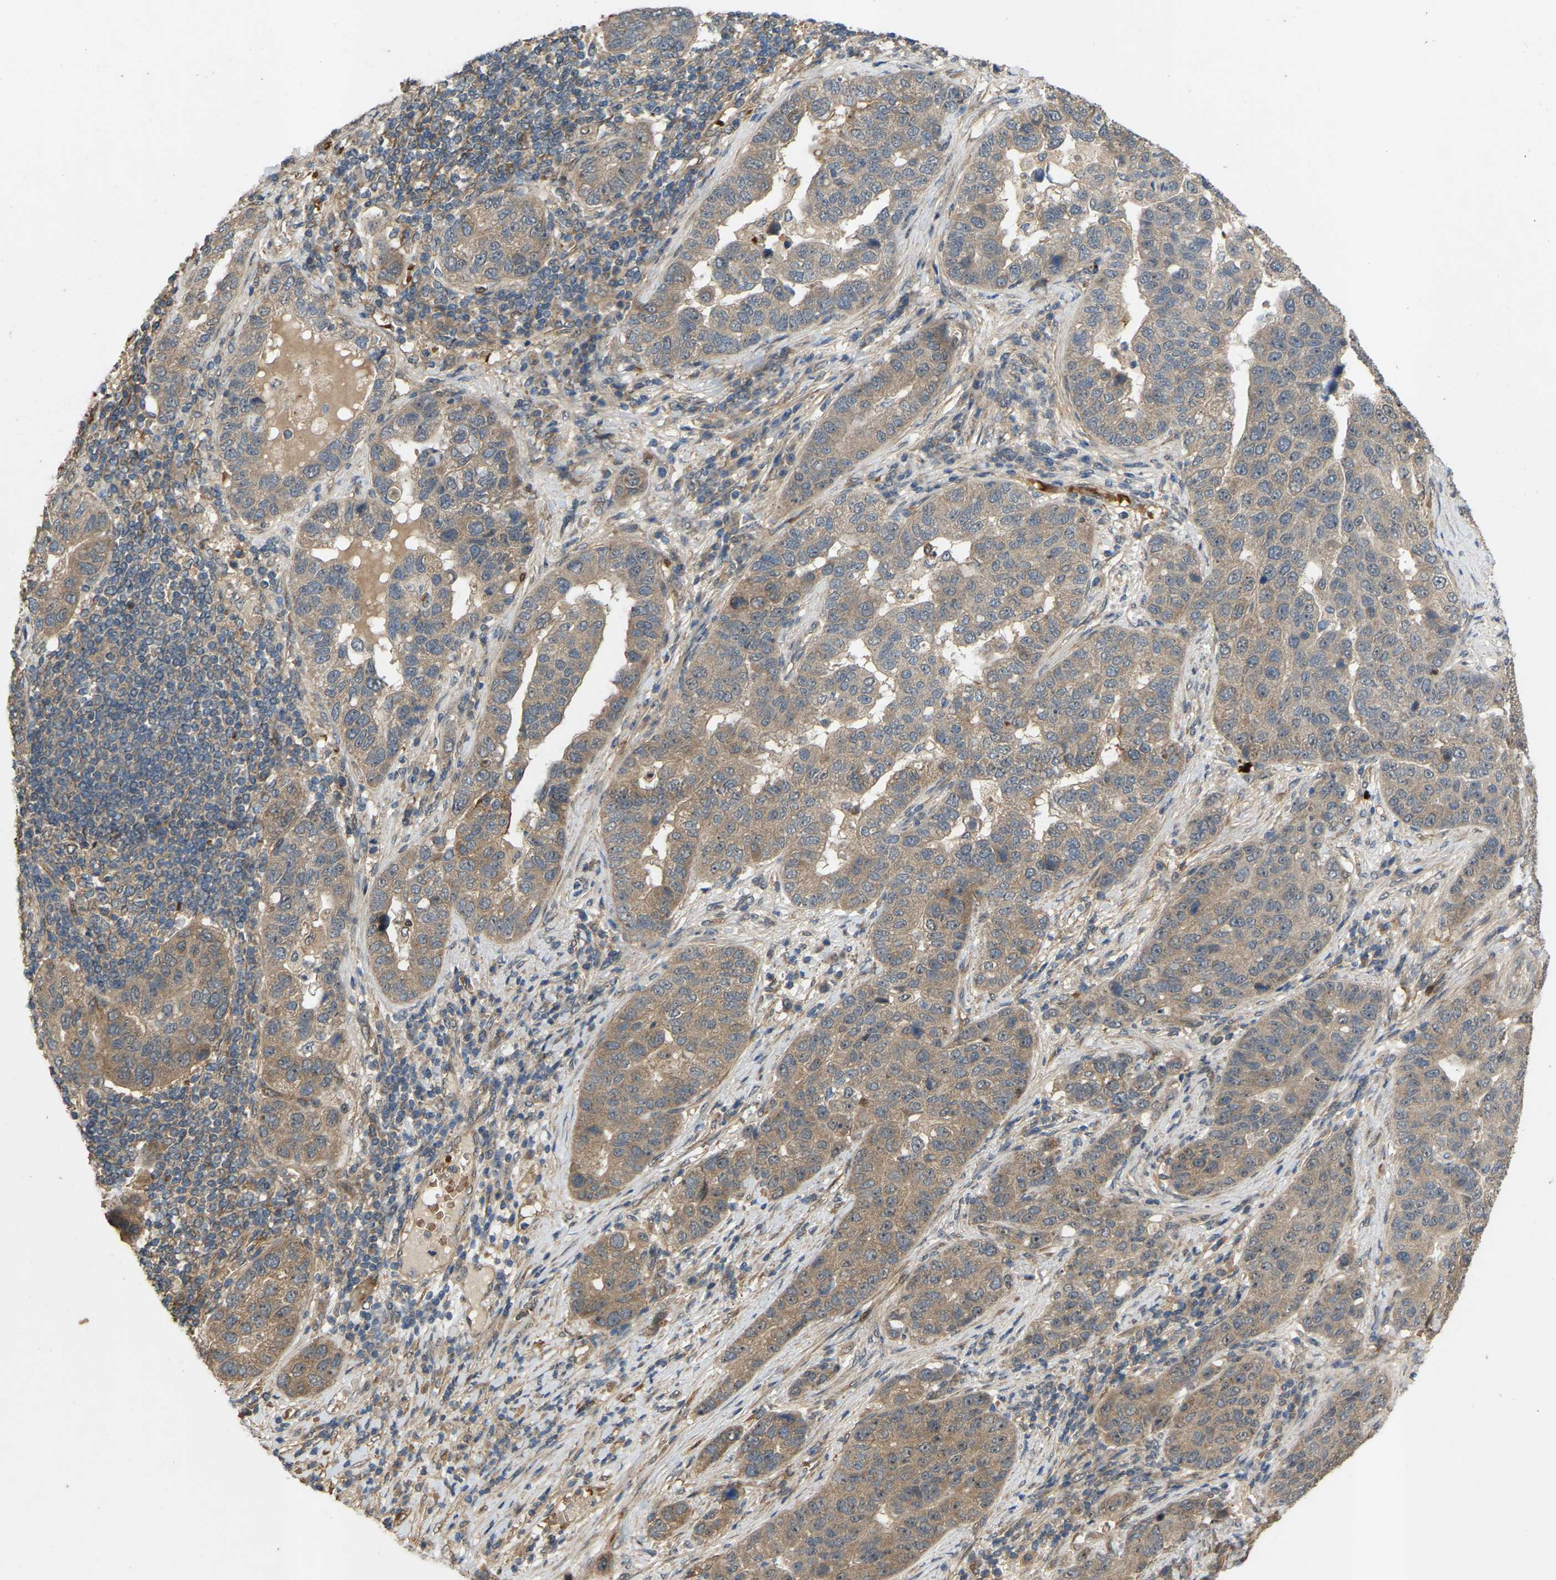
{"staining": {"intensity": "weak", "quantity": ">75%", "location": "cytoplasmic/membranous,nuclear"}, "tissue": "pancreatic cancer", "cell_type": "Tumor cells", "image_type": "cancer", "snomed": [{"axis": "morphology", "description": "Adenocarcinoma, NOS"}, {"axis": "topography", "description": "Pancreas"}], "caption": "High-power microscopy captured an IHC photomicrograph of pancreatic cancer (adenocarcinoma), revealing weak cytoplasmic/membranous and nuclear positivity in approximately >75% of tumor cells.", "gene": "LIMK2", "patient": {"sex": "female", "age": 61}}